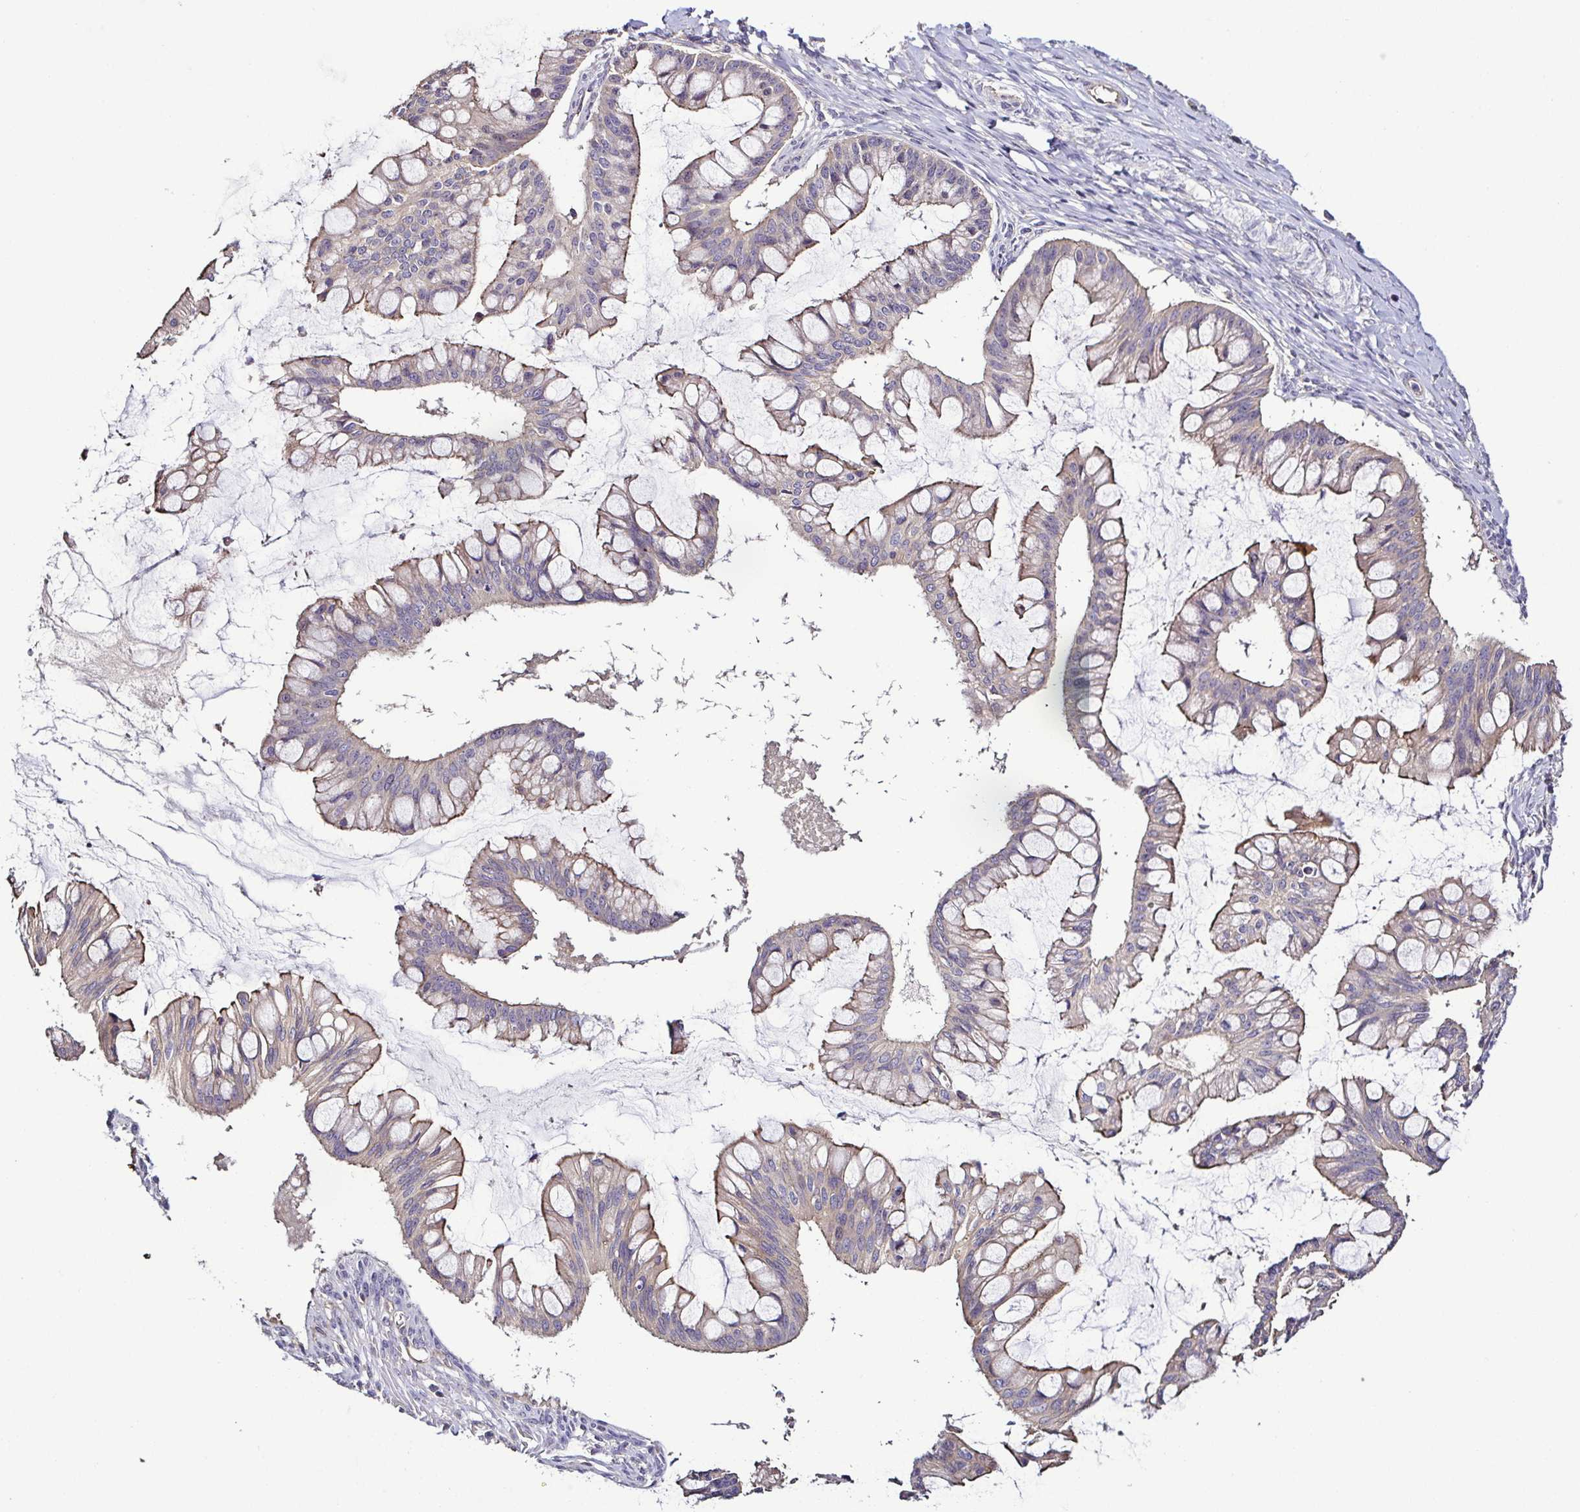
{"staining": {"intensity": "weak", "quantity": "<25%", "location": "cytoplasmic/membranous"}, "tissue": "ovarian cancer", "cell_type": "Tumor cells", "image_type": "cancer", "snomed": [{"axis": "morphology", "description": "Cystadenocarcinoma, mucinous, NOS"}, {"axis": "topography", "description": "Ovary"}], "caption": "Protein analysis of ovarian cancer exhibits no significant expression in tumor cells.", "gene": "LMOD2", "patient": {"sex": "female", "age": 73}}